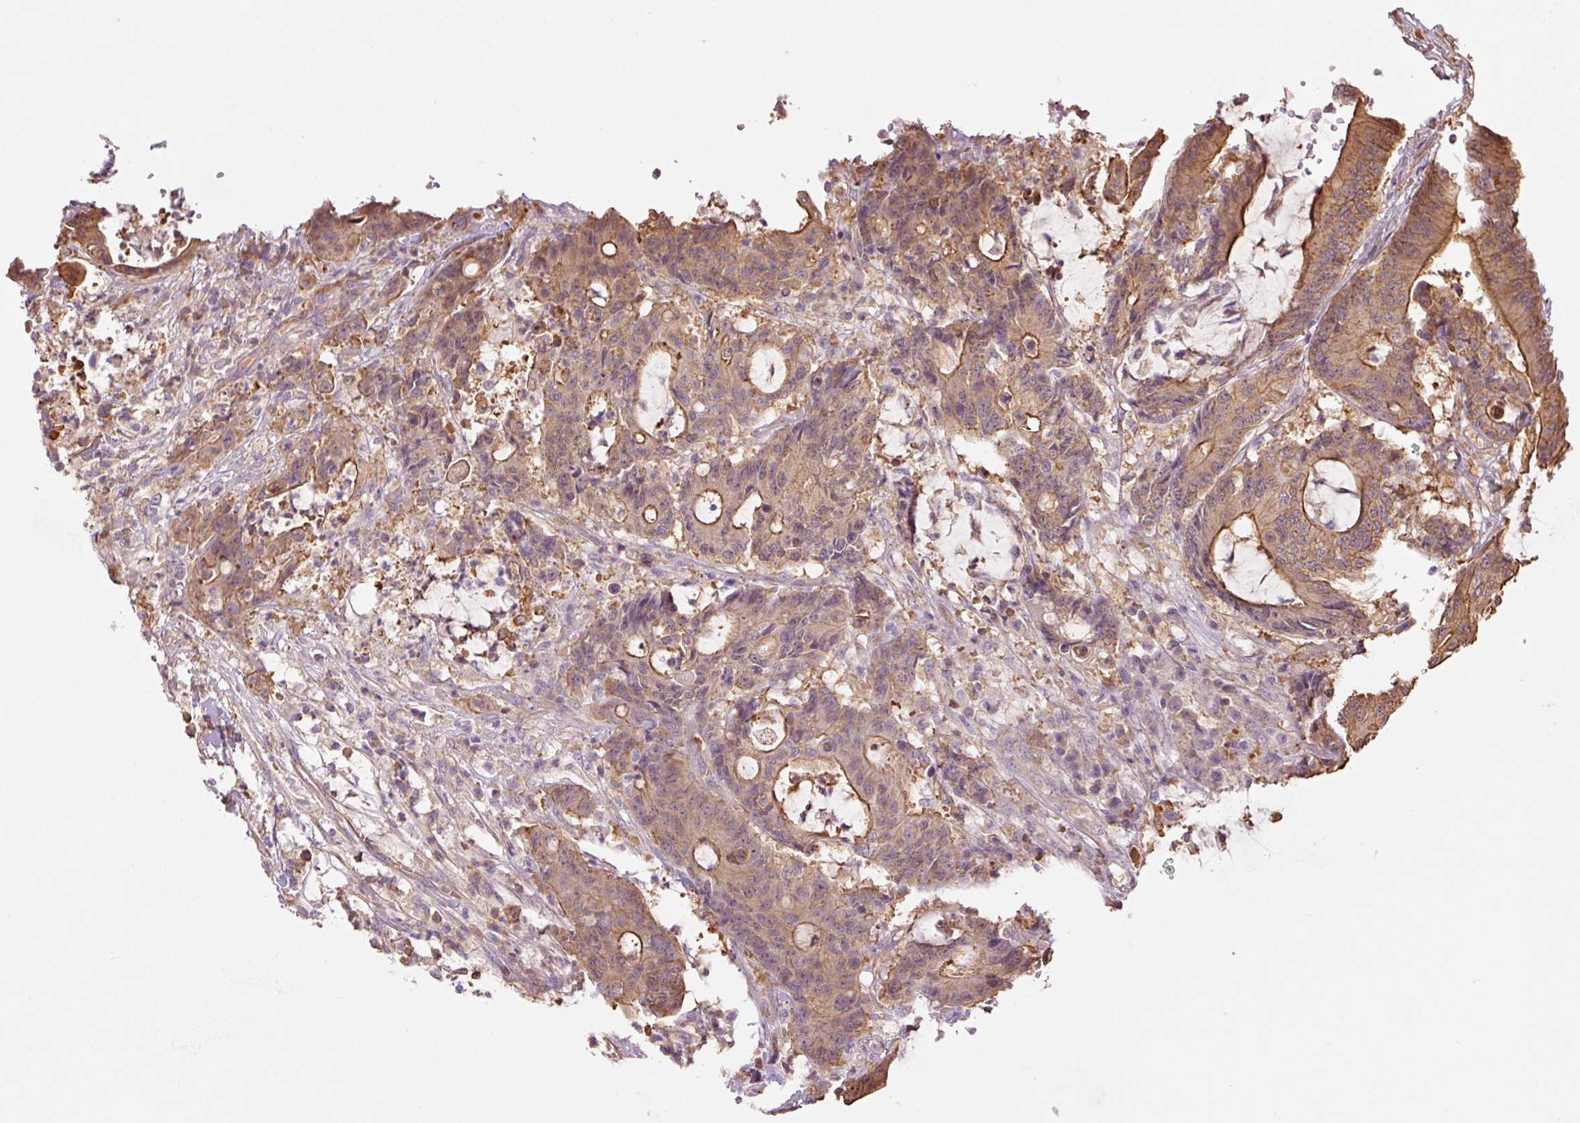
{"staining": {"intensity": "moderate", "quantity": ">75%", "location": "cytoplasmic/membranous"}, "tissue": "colorectal cancer", "cell_type": "Tumor cells", "image_type": "cancer", "snomed": [{"axis": "morphology", "description": "Adenocarcinoma, NOS"}, {"axis": "topography", "description": "Colon"}], "caption": "Immunohistochemical staining of colorectal adenocarcinoma demonstrates medium levels of moderate cytoplasmic/membranous protein positivity in approximately >75% of tumor cells.", "gene": "PPP1R1B", "patient": {"sex": "female", "age": 84}}